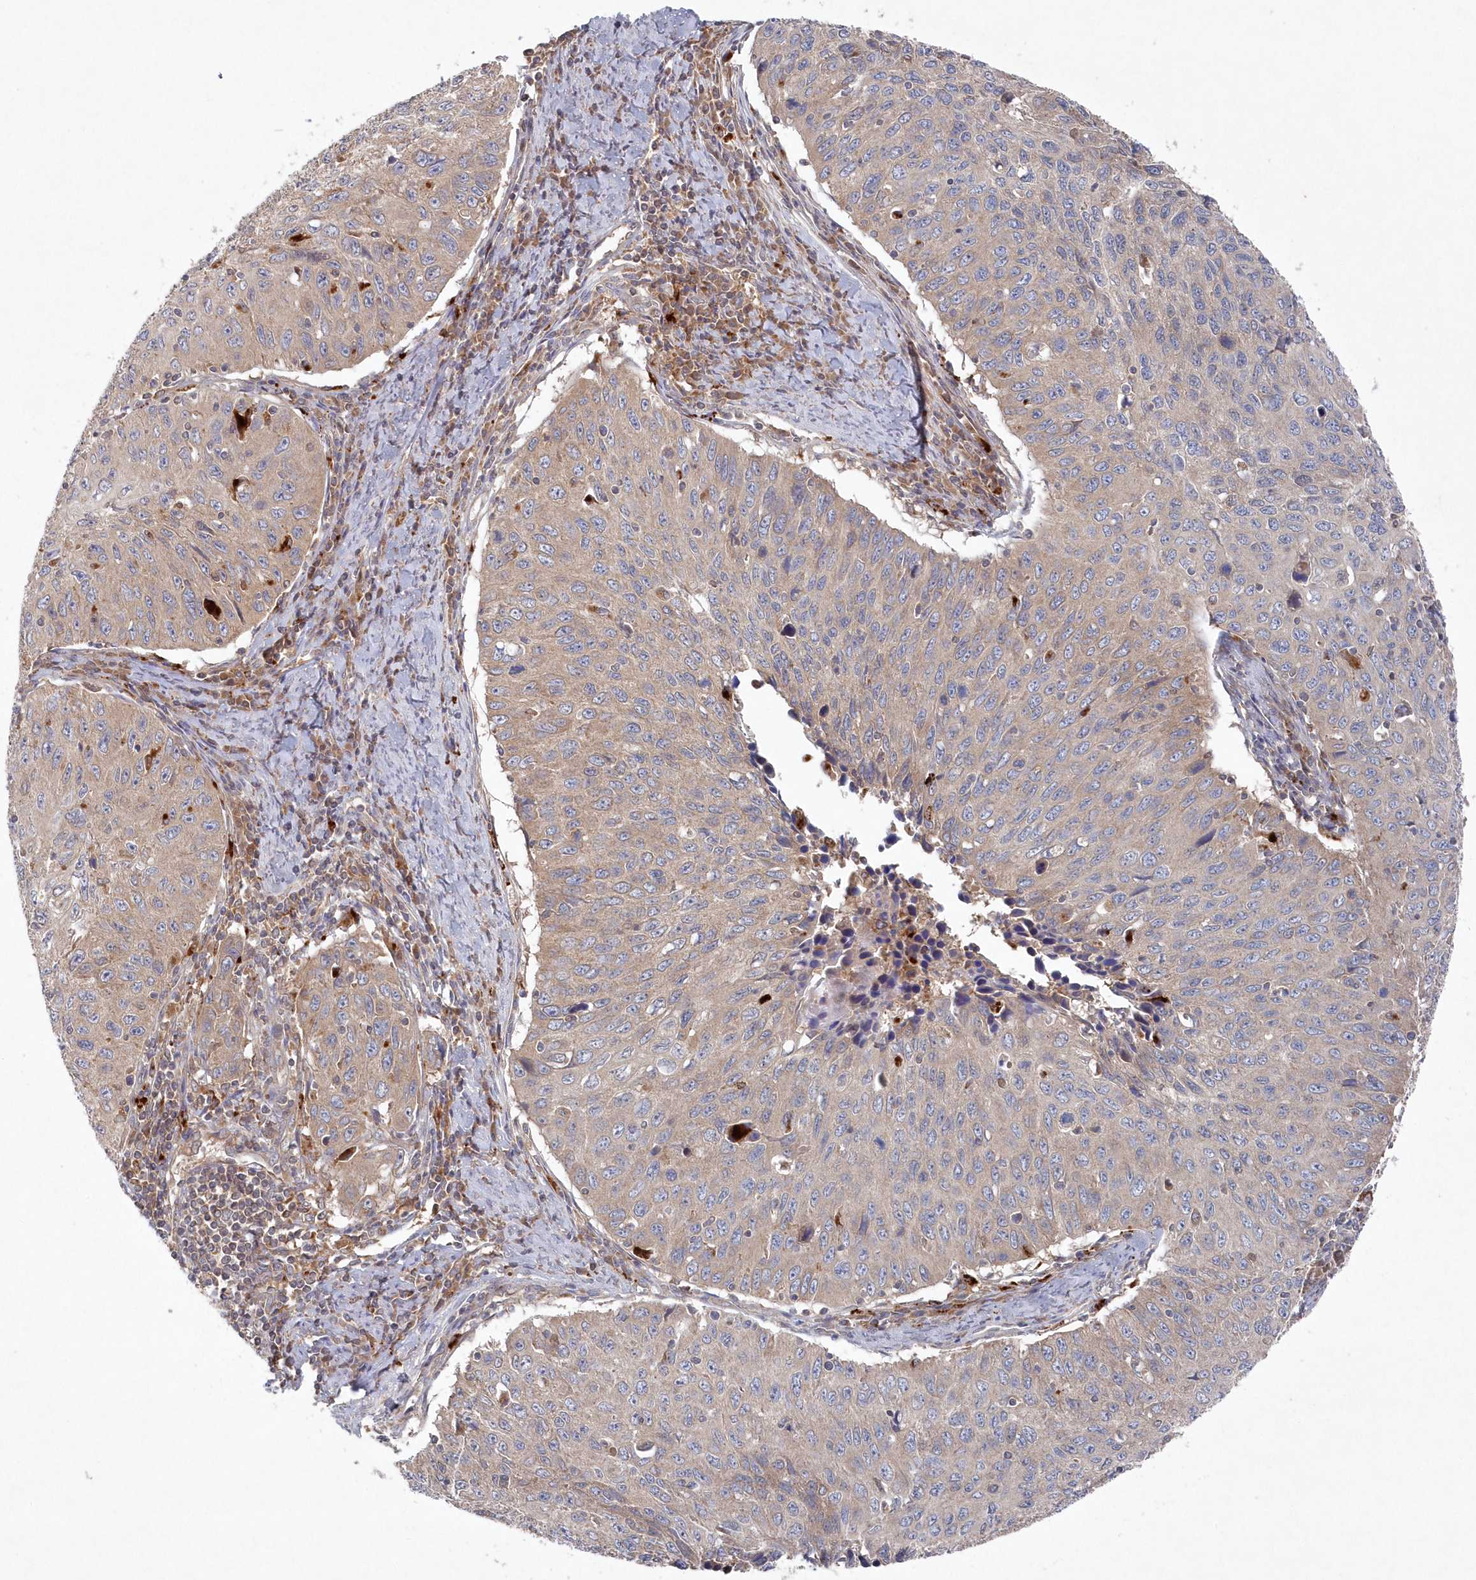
{"staining": {"intensity": "weak", "quantity": "25%-75%", "location": "cytoplasmic/membranous"}, "tissue": "cervical cancer", "cell_type": "Tumor cells", "image_type": "cancer", "snomed": [{"axis": "morphology", "description": "Squamous cell carcinoma, NOS"}, {"axis": "topography", "description": "Cervix"}], "caption": "Immunohistochemical staining of cervical squamous cell carcinoma reveals low levels of weak cytoplasmic/membranous positivity in about 25%-75% of tumor cells.", "gene": "ASNSD1", "patient": {"sex": "female", "age": 53}}